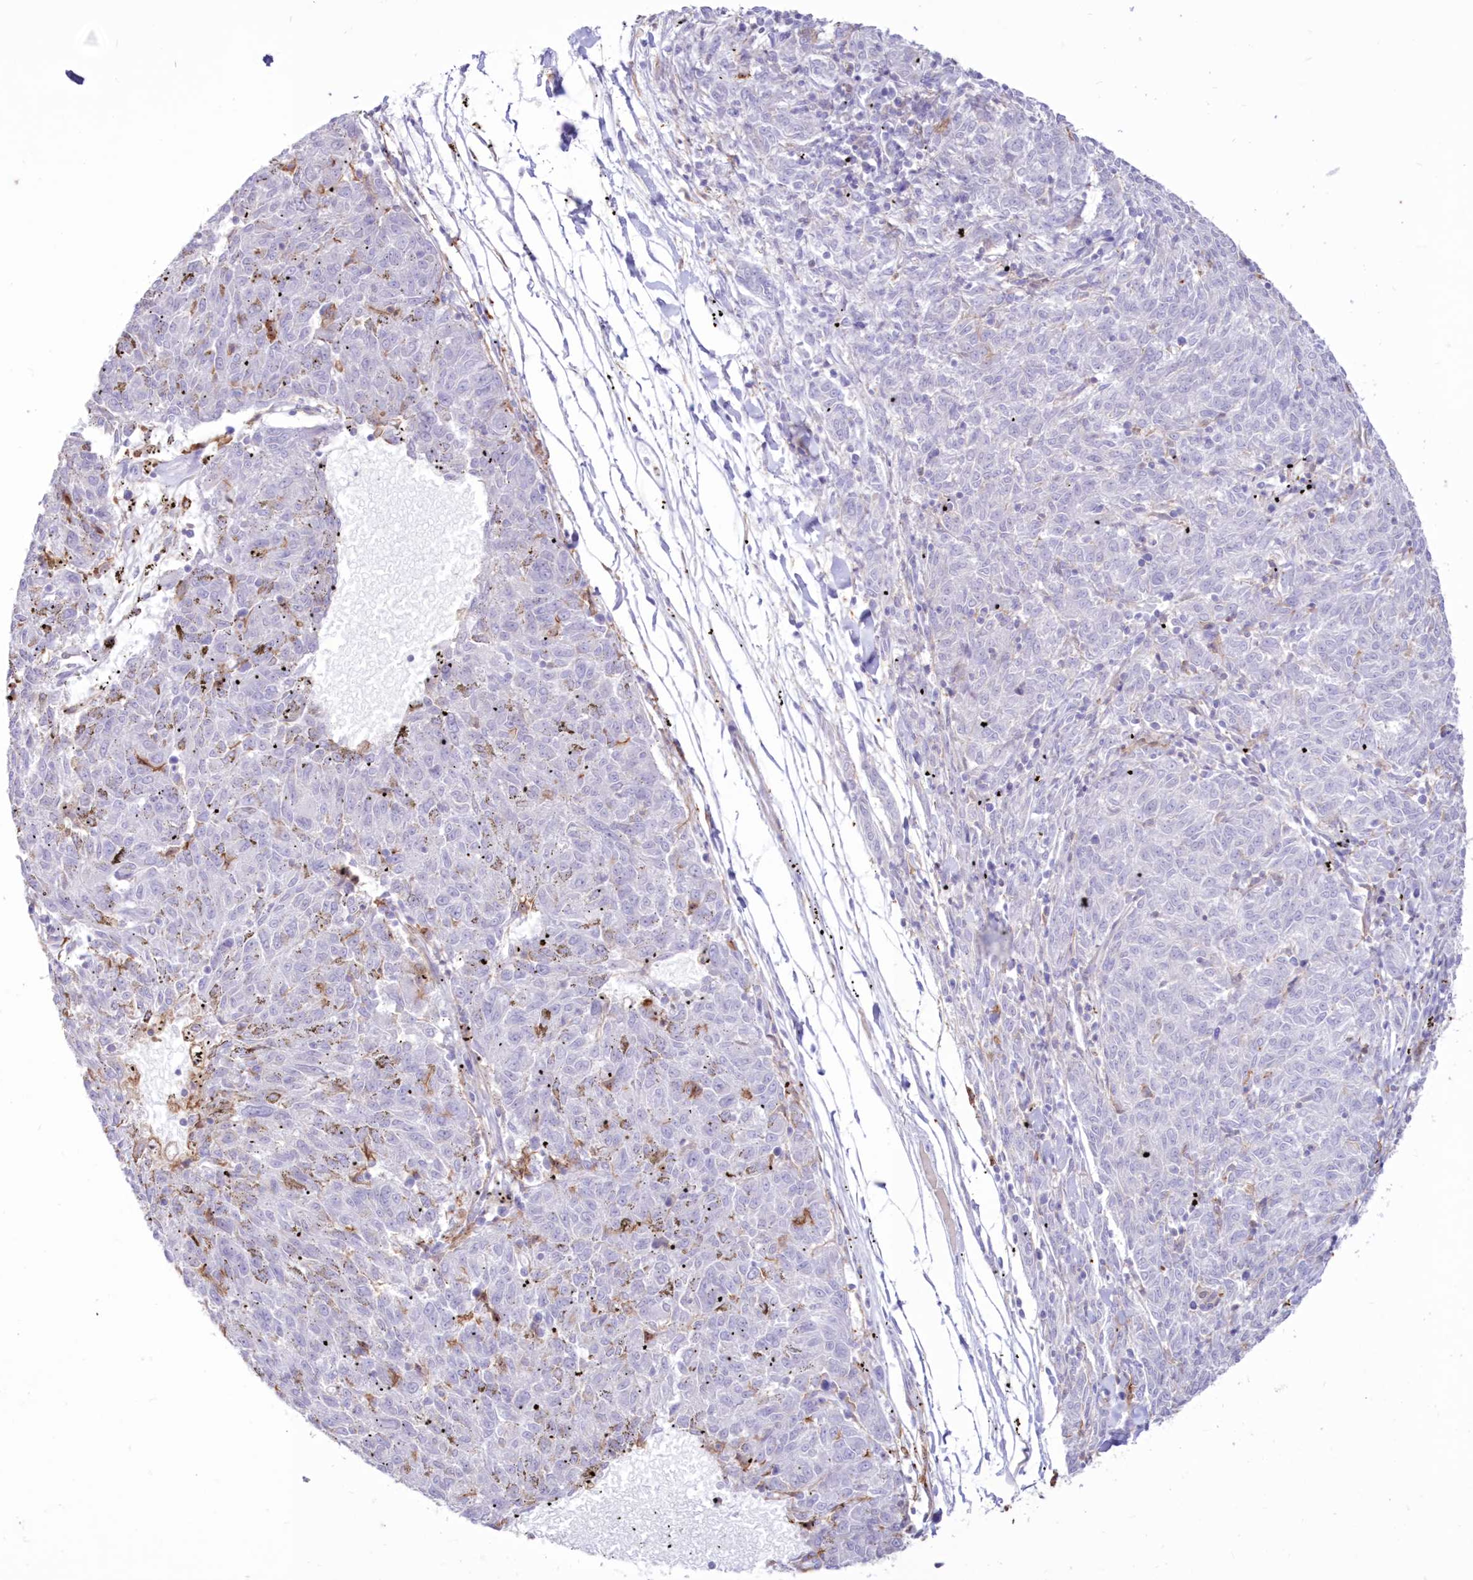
{"staining": {"intensity": "negative", "quantity": "none", "location": "none"}, "tissue": "melanoma", "cell_type": "Tumor cells", "image_type": "cancer", "snomed": [{"axis": "morphology", "description": "Malignant melanoma, NOS"}, {"axis": "topography", "description": "Skin"}], "caption": "Protein analysis of melanoma displays no significant staining in tumor cells.", "gene": "C11orf1", "patient": {"sex": "female", "age": 72}}